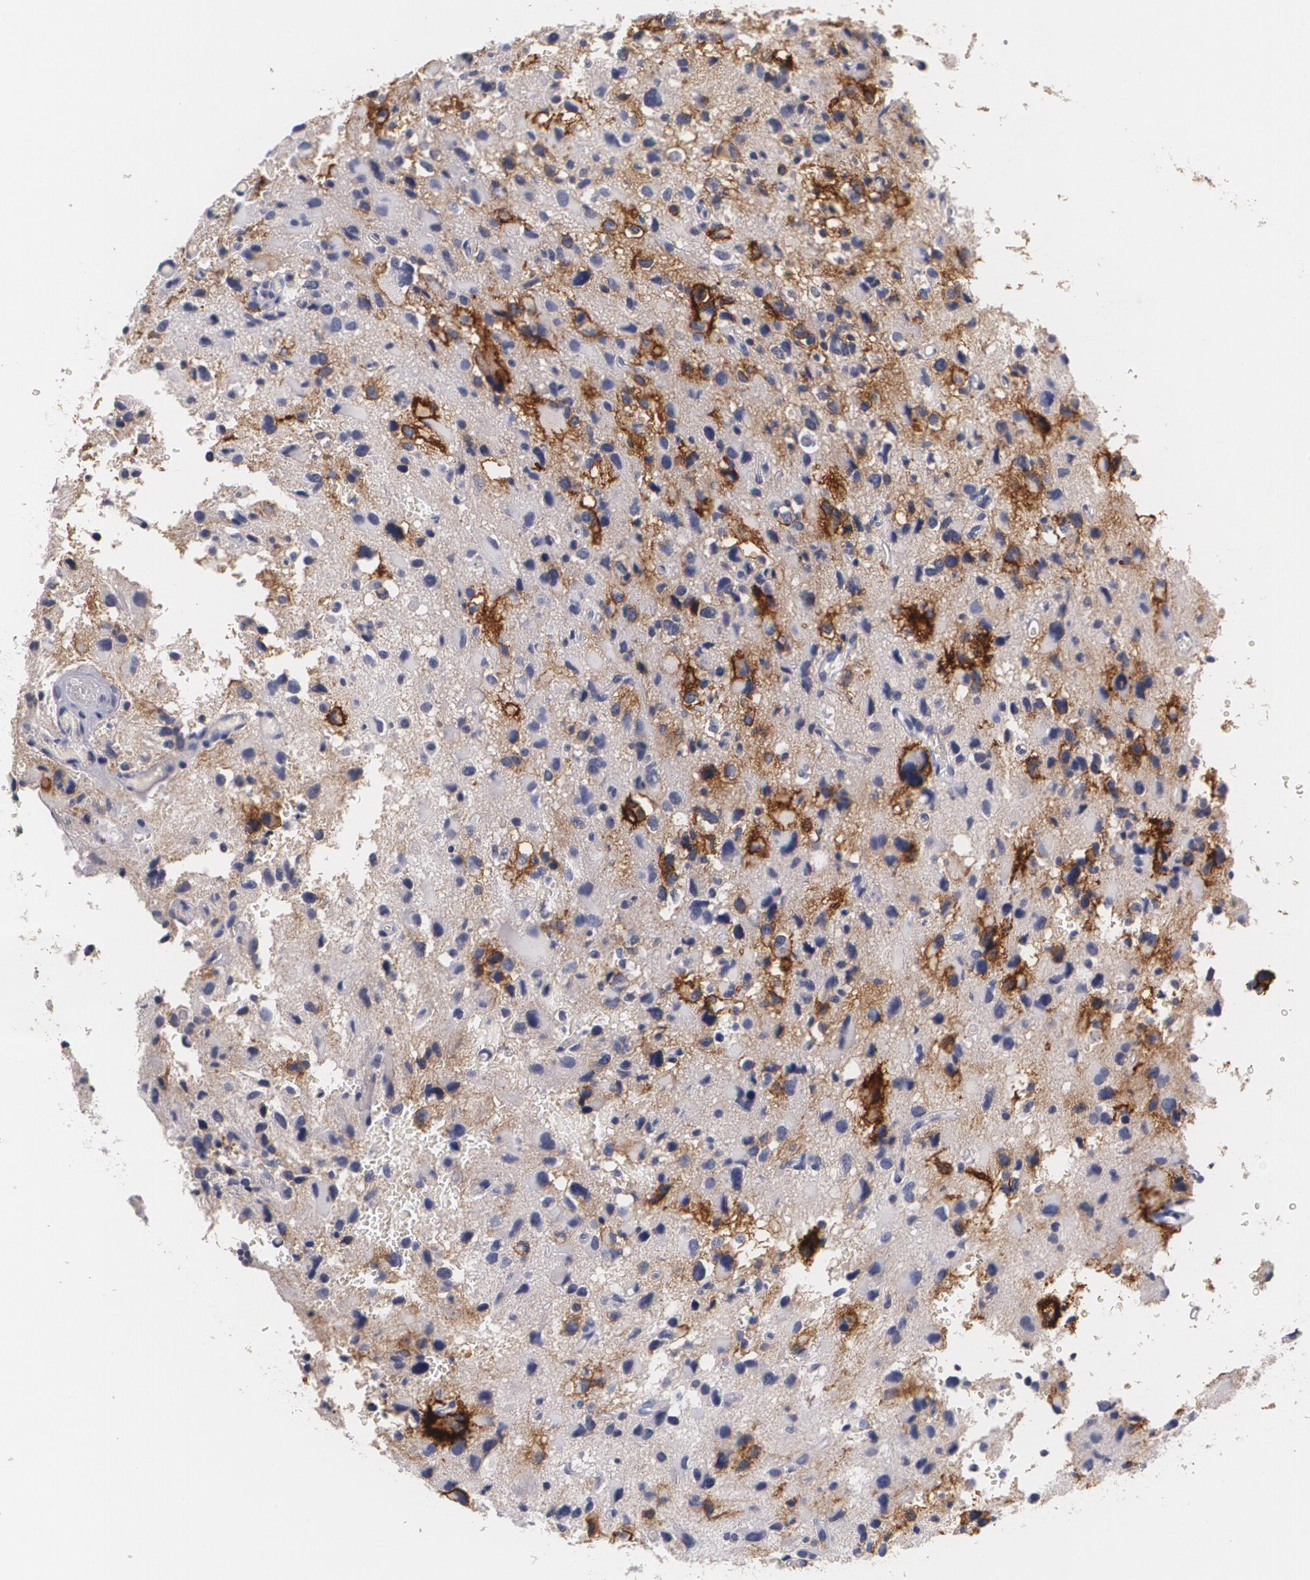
{"staining": {"intensity": "moderate", "quantity": "<25%", "location": "cytoplasmic/membranous"}, "tissue": "glioma", "cell_type": "Tumor cells", "image_type": "cancer", "snomed": [{"axis": "morphology", "description": "Glioma, malignant, High grade"}, {"axis": "topography", "description": "Brain"}], "caption": "Protein positivity by immunohistochemistry shows moderate cytoplasmic/membranous positivity in approximately <25% of tumor cells in malignant glioma (high-grade).", "gene": "NGFR", "patient": {"sex": "male", "age": 69}}